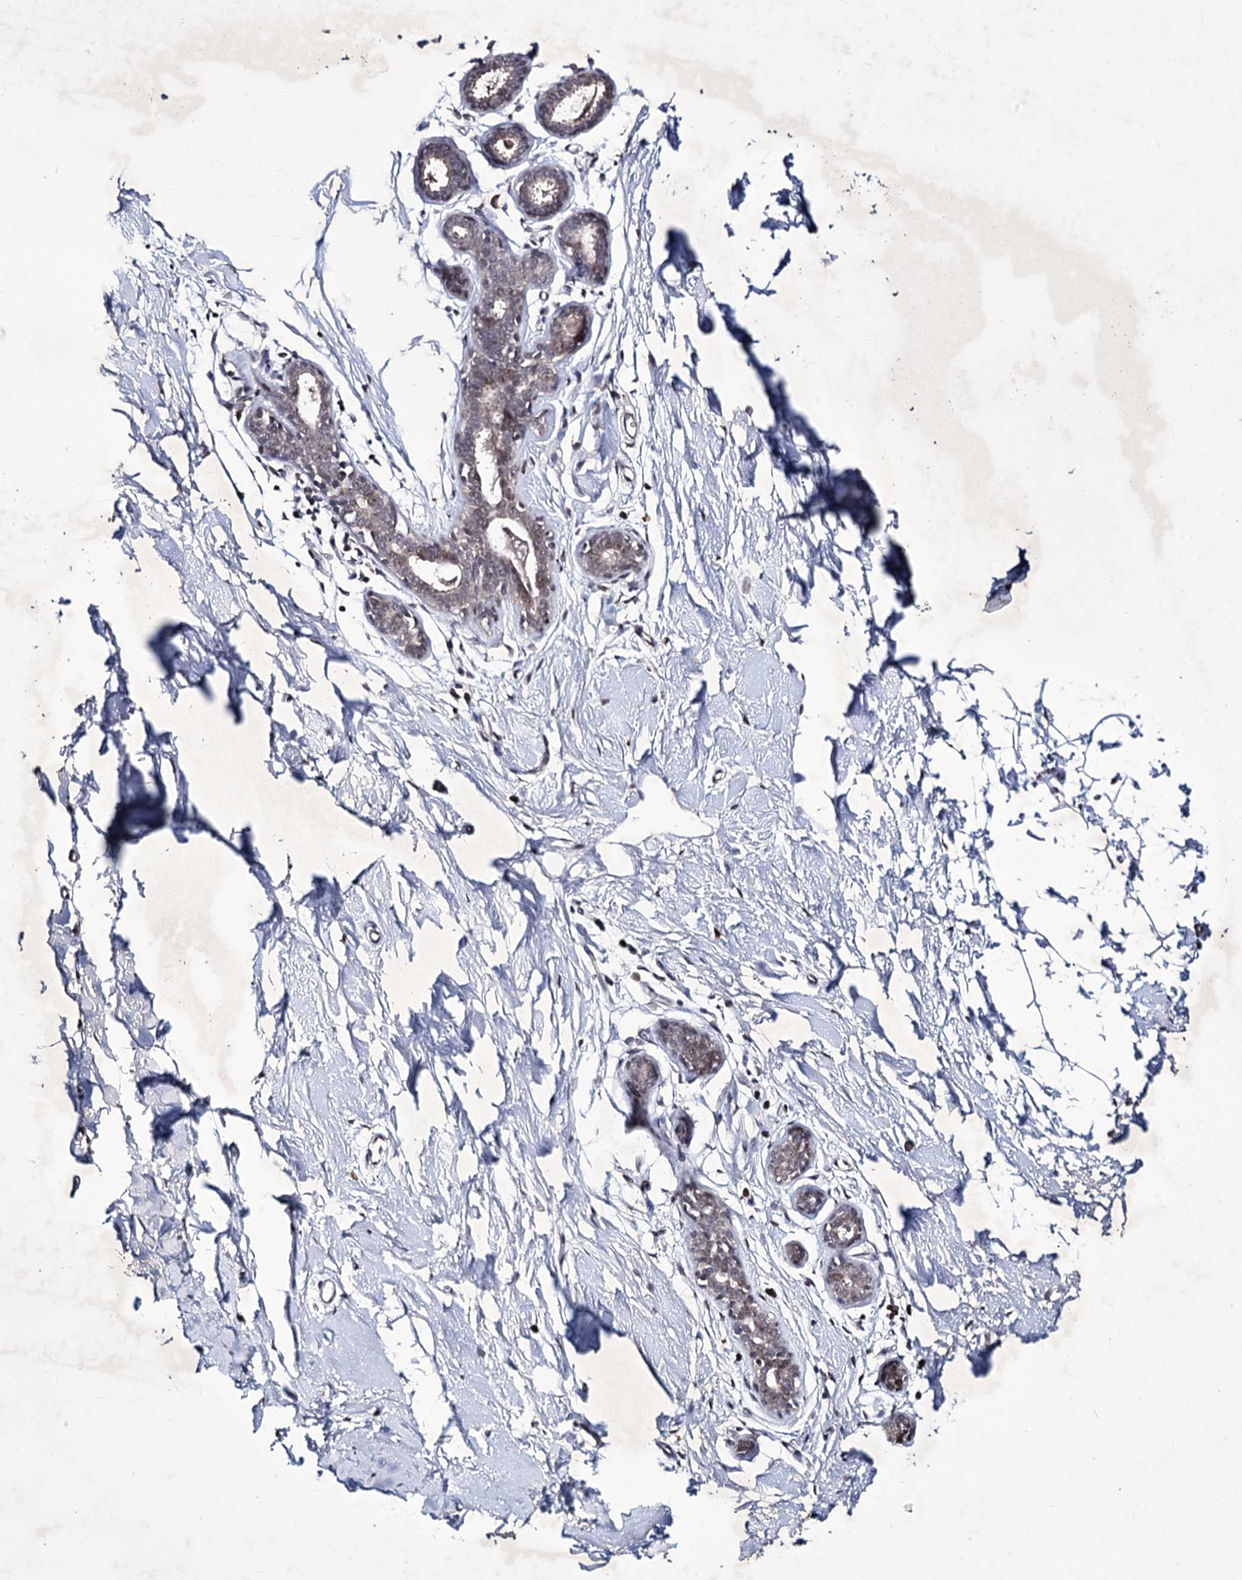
{"staining": {"intensity": "negative", "quantity": "none", "location": "none"}, "tissue": "adipose tissue", "cell_type": "Adipocytes", "image_type": "normal", "snomed": [{"axis": "morphology", "description": "Normal tissue, NOS"}, {"axis": "topography", "description": "Breast"}], "caption": "IHC micrograph of benign human adipose tissue stained for a protein (brown), which shows no expression in adipocytes. (DAB (3,3'-diaminobenzidine) IHC visualized using brightfield microscopy, high magnification).", "gene": "VGLL4", "patient": {"sex": "female", "age": 23}}